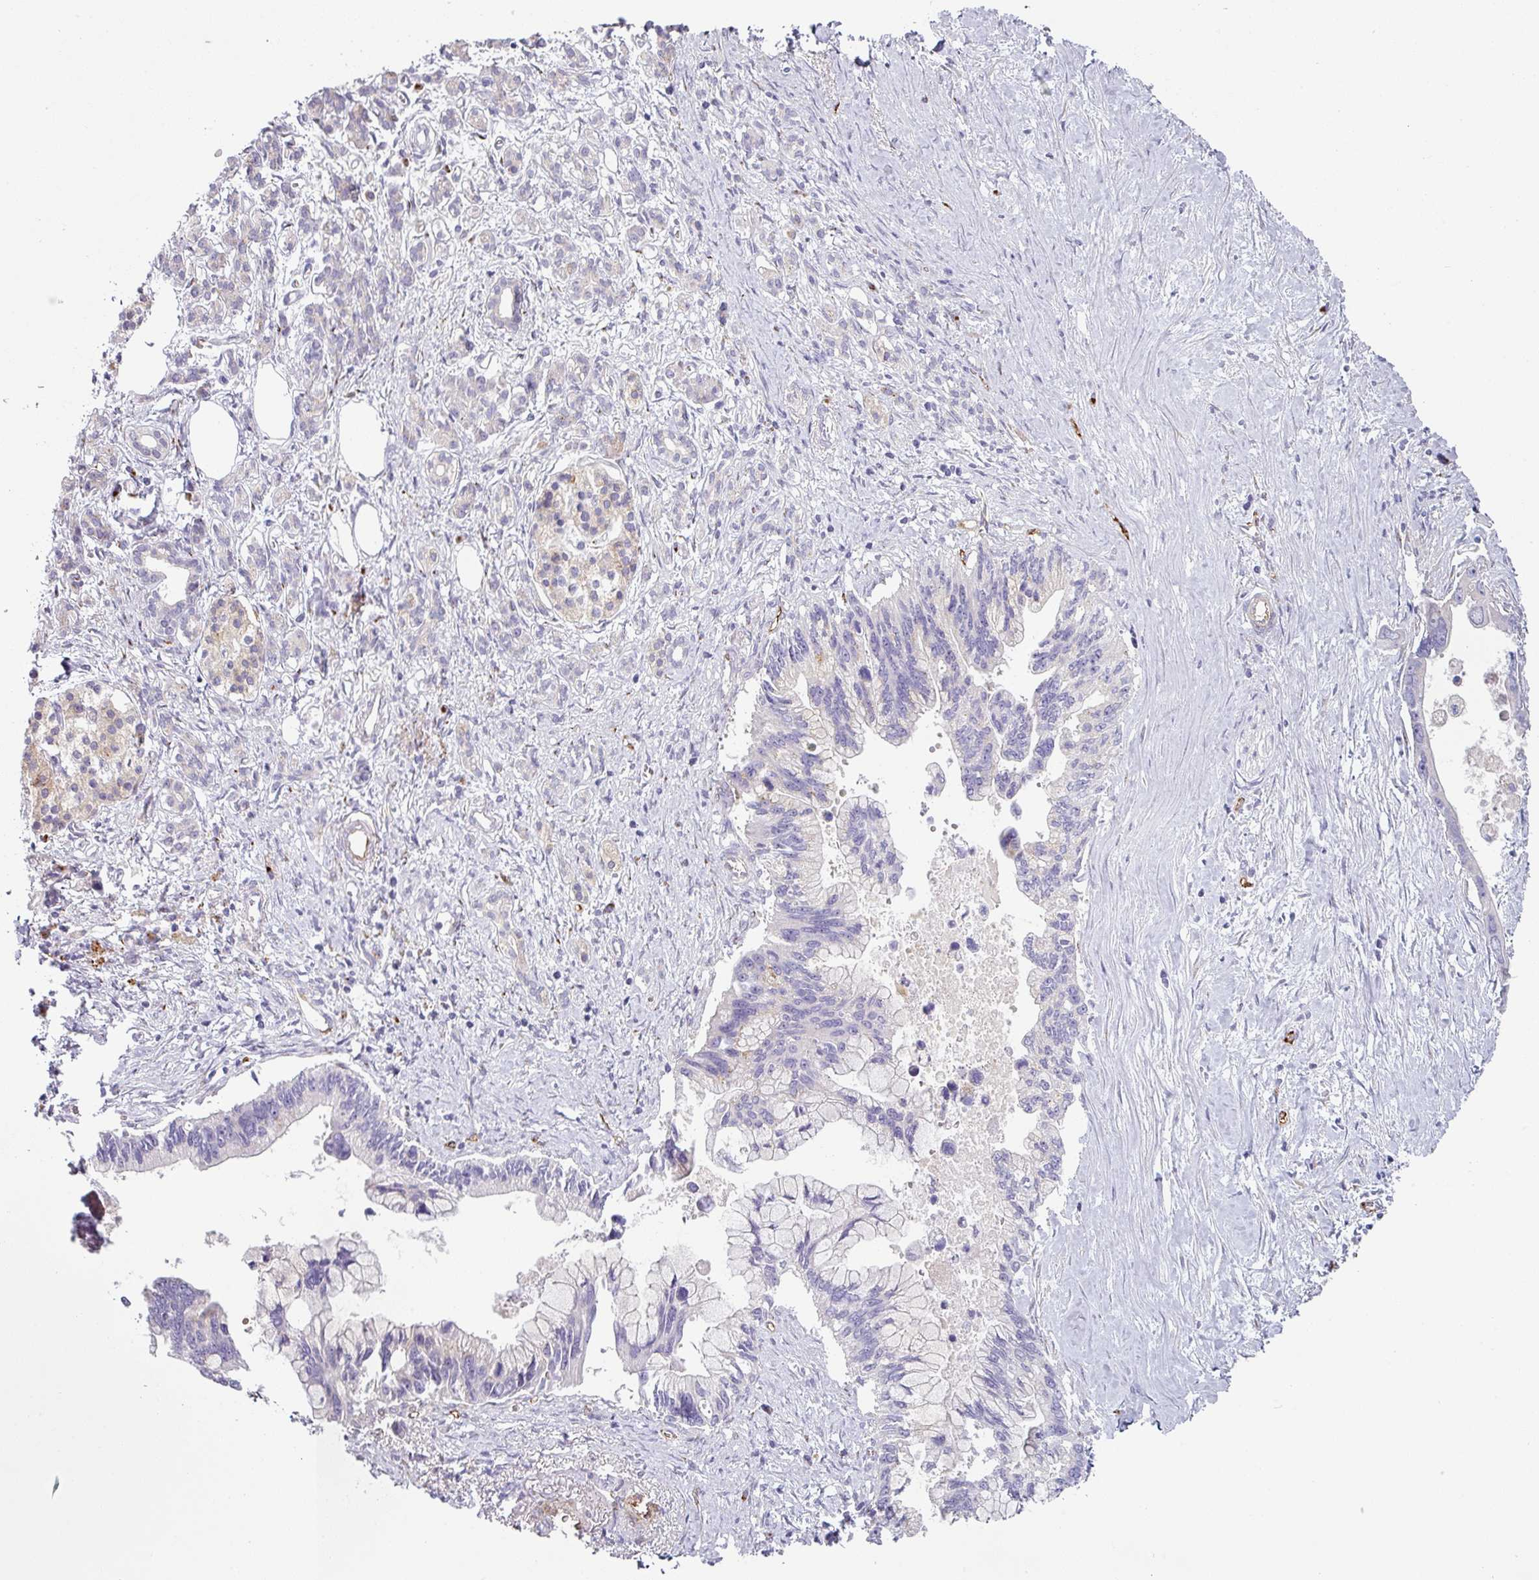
{"staining": {"intensity": "negative", "quantity": "none", "location": "none"}, "tissue": "pancreatic cancer", "cell_type": "Tumor cells", "image_type": "cancer", "snomed": [{"axis": "morphology", "description": "Adenocarcinoma, NOS"}, {"axis": "topography", "description": "Pancreas"}], "caption": "IHC image of human adenocarcinoma (pancreatic) stained for a protein (brown), which exhibits no expression in tumor cells.", "gene": "PRODH2", "patient": {"sex": "female", "age": 83}}